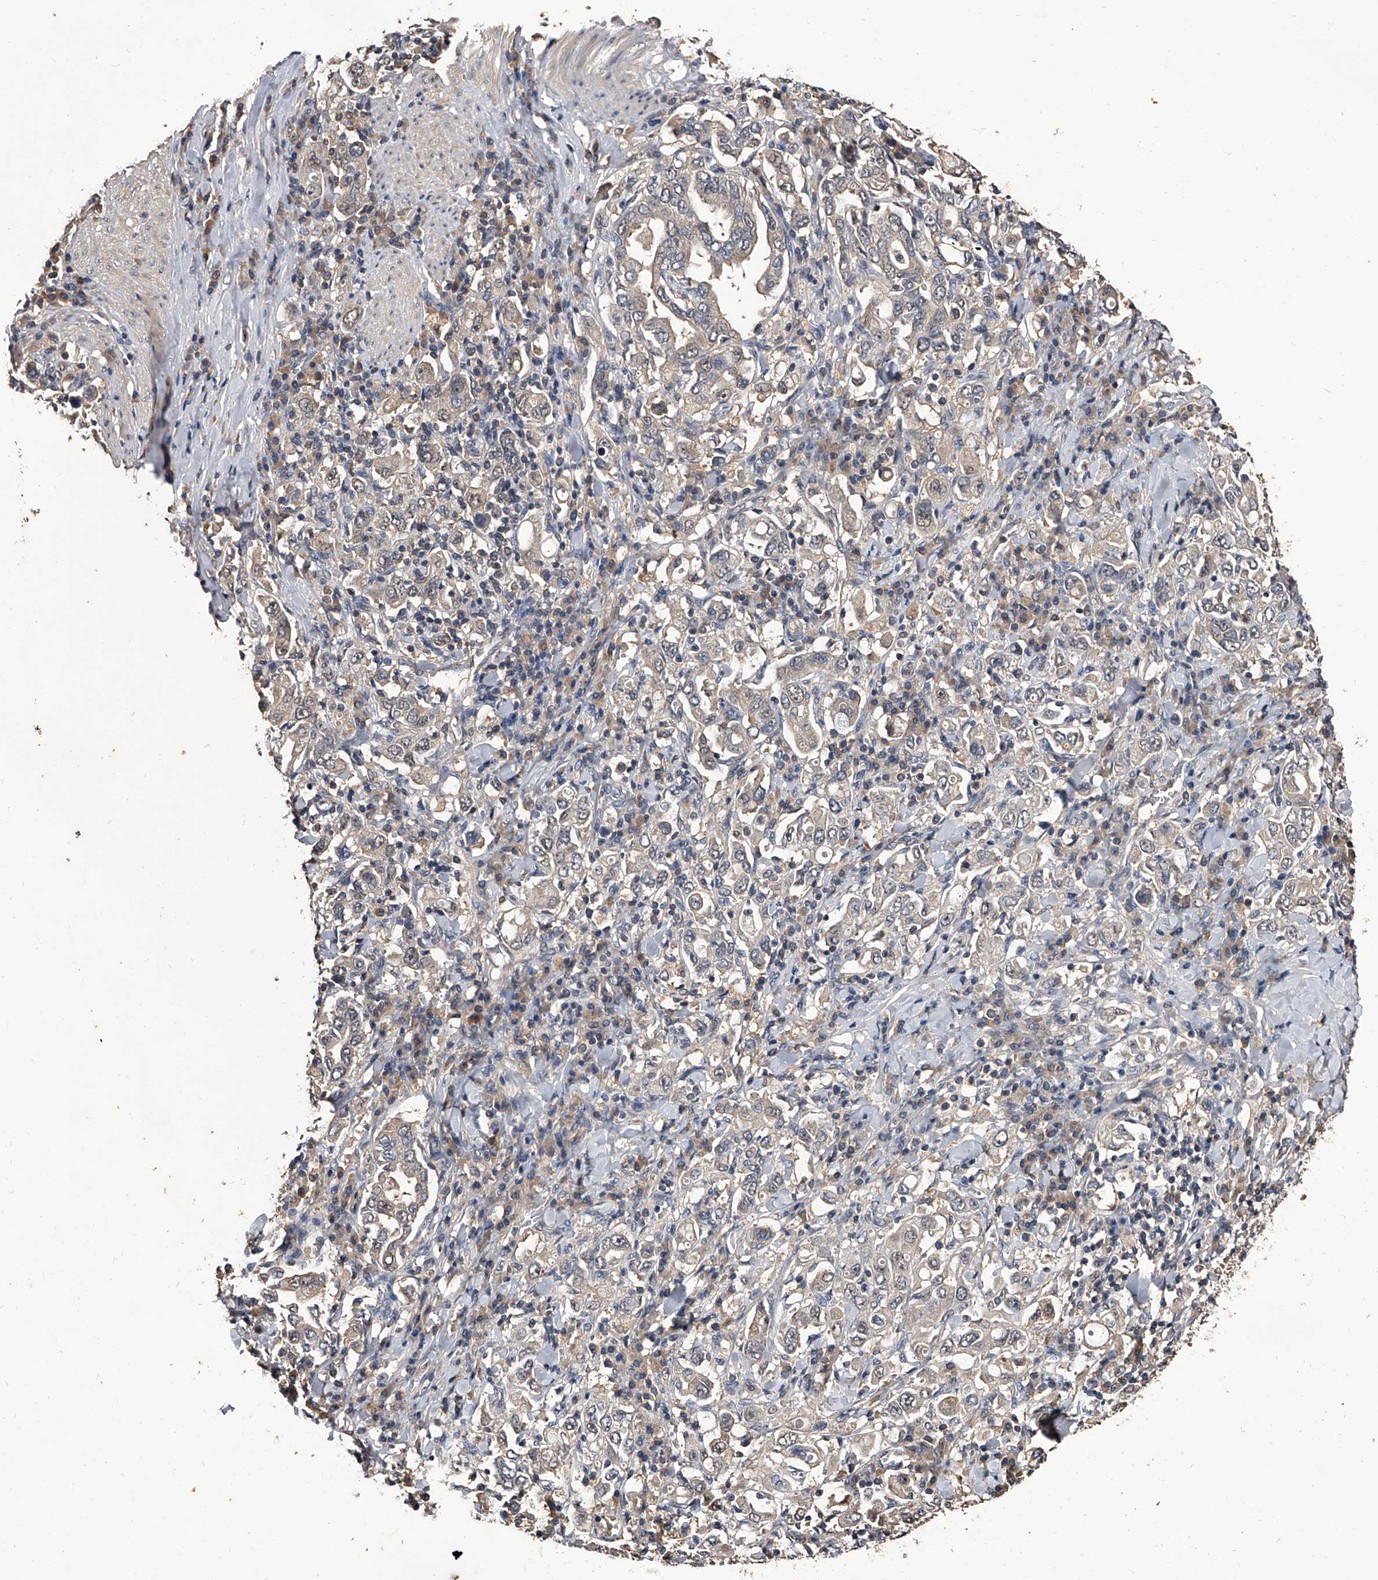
{"staining": {"intensity": "negative", "quantity": "none", "location": "none"}, "tissue": "stomach cancer", "cell_type": "Tumor cells", "image_type": "cancer", "snomed": [{"axis": "morphology", "description": "Adenocarcinoma, NOS"}, {"axis": "topography", "description": "Stomach, upper"}], "caption": "High power microscopy image of an immunohistochemistry (IHC) photomicrograph of stomach adenocarcinoma, revealing no significant expression in tumor cells.", "gene": "EFCAB7", "patient": {"sex": "male", "age": 62}}